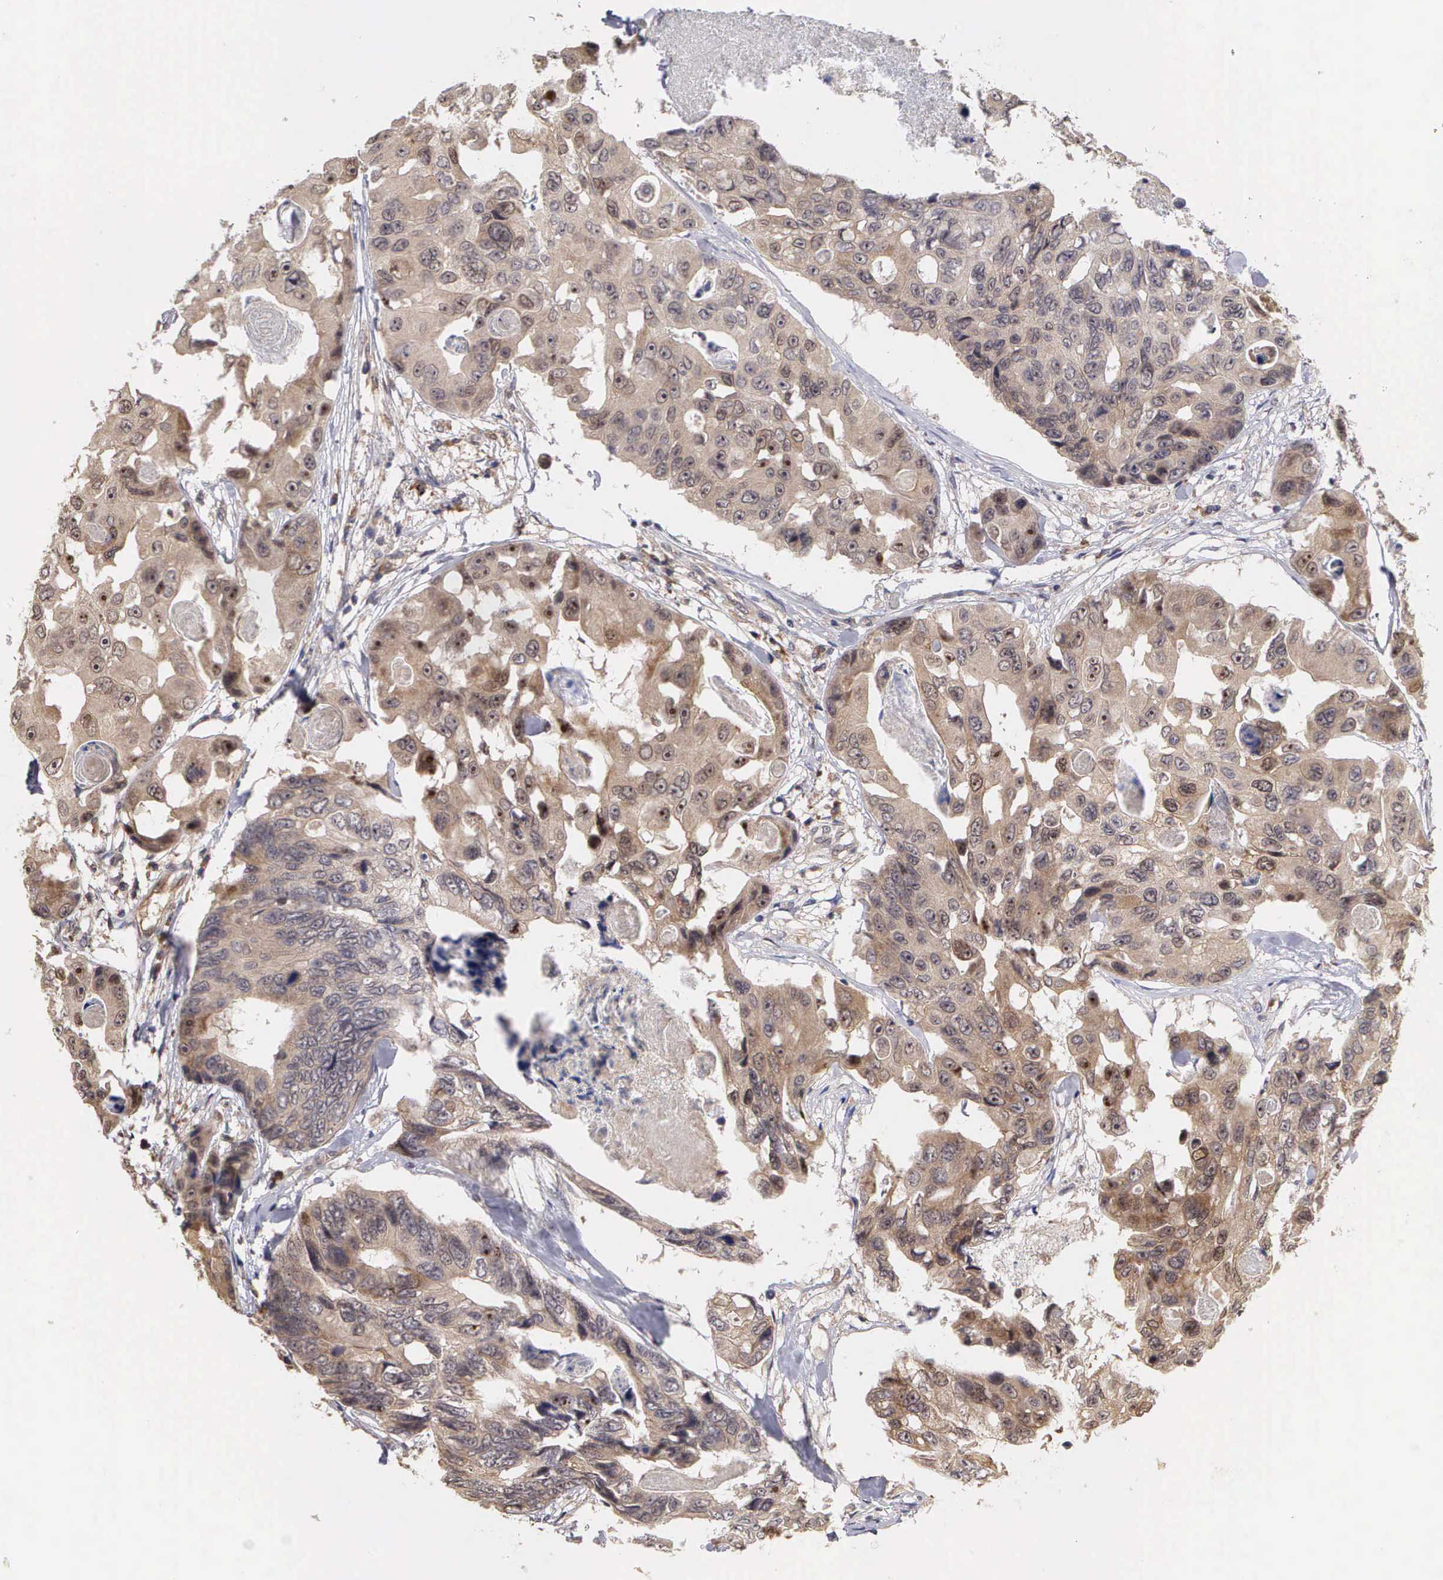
{"staining": {"intensity": "weak", "quantity": ">75%", "location": "cytoplasmic/membranous"}, "tissue": "colorectal cancer", "cell_type": "Tumor cells", "image_type": "cancer", "snomed": [{"axis": "morphology", "description": "Adenocarcinoma, NOS"}, {"axis": "topography", "description": "Colon"}], "caption": "High-power microscopy captured an IHC histopathology image of colorectal cancer (adenocarcinoma), revealing weak cytoplasmic/membranous positivity in about >75% of tumor cells.", "gene": "DNAJB7", "patient": {"sex": "female", "age": 86}}